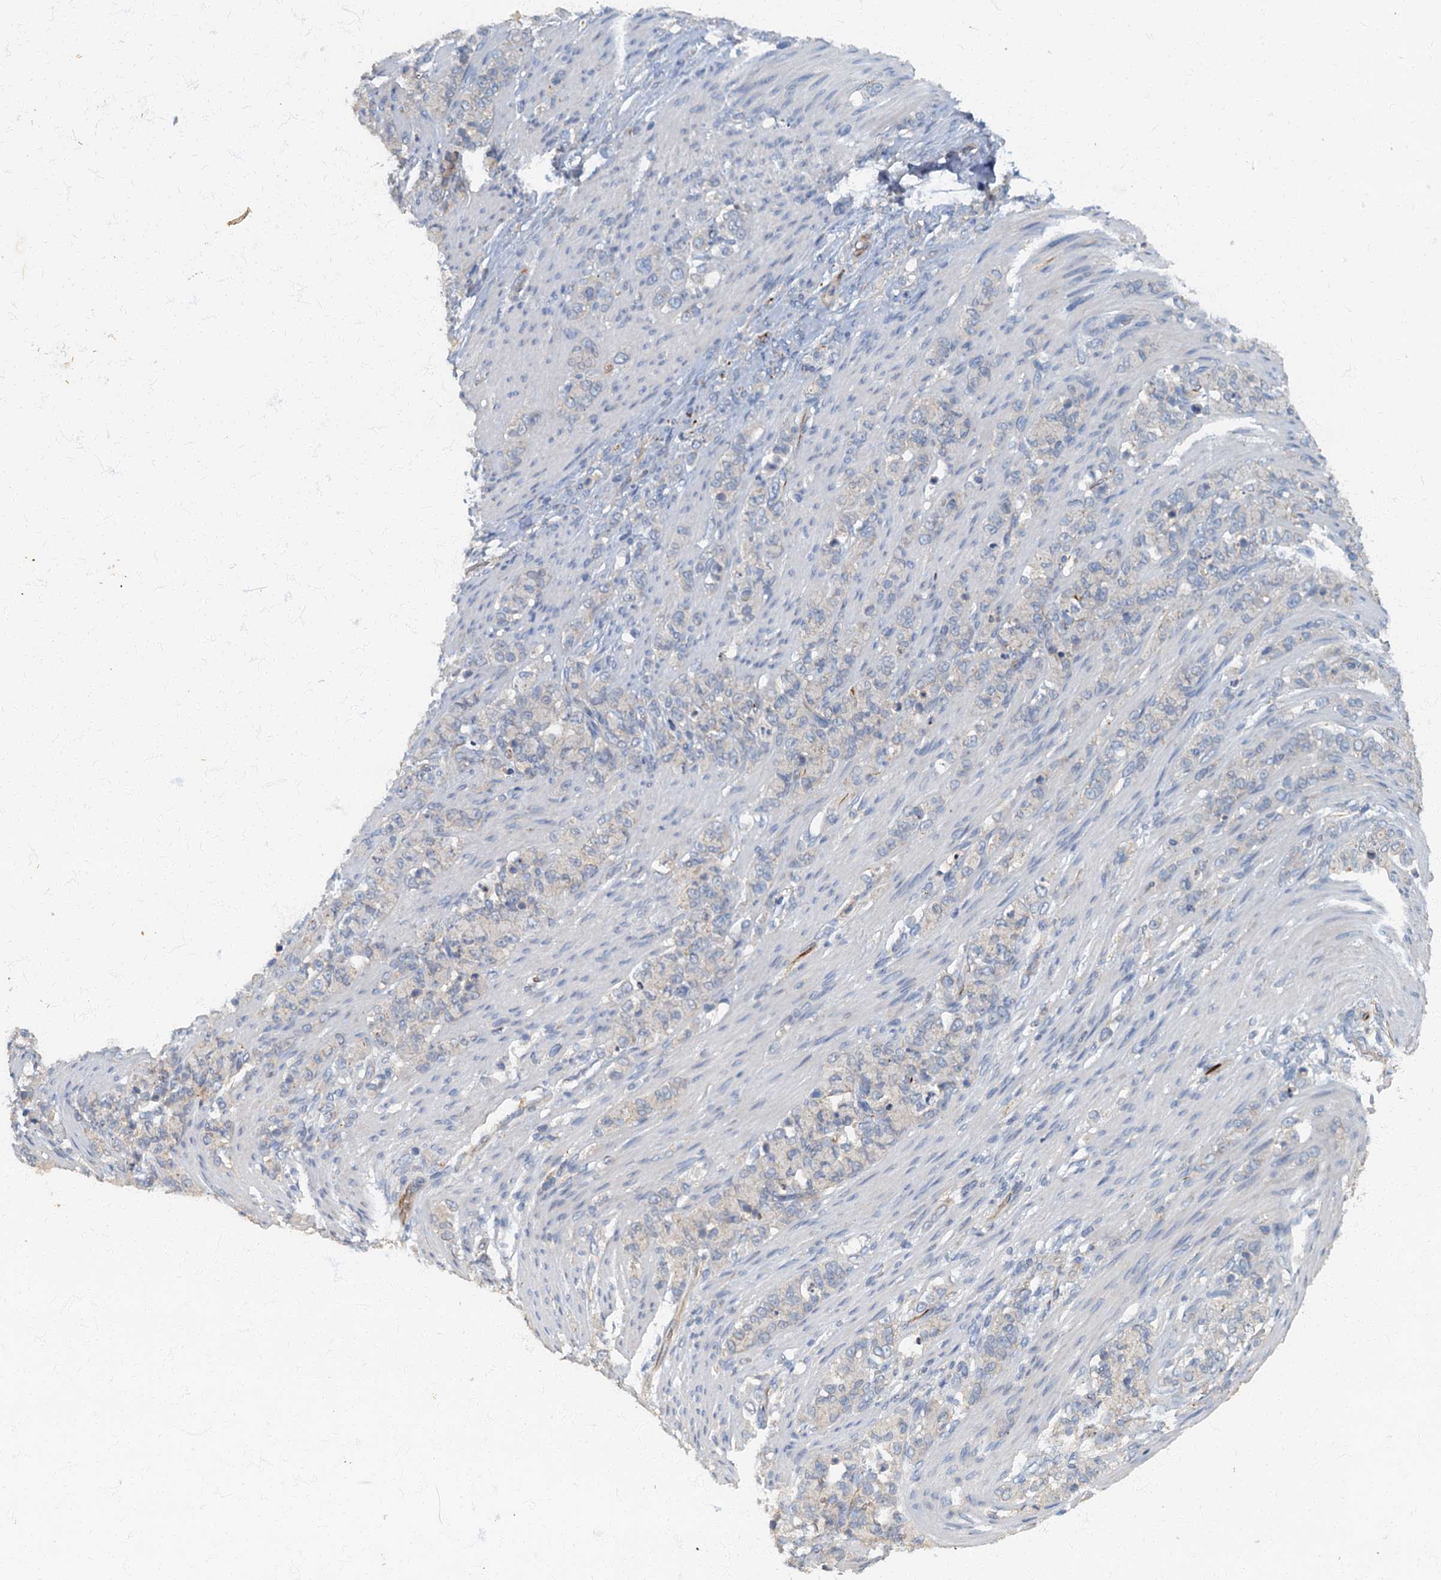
{"staining": {"intensity": "negative", "quantity": "none", "location": "none"}, "tissue": "stomach cancer", "cell_type": "Tumor cells", "image_type": "cancer", "snomed": [{"axis": "morphology", "description": "Adenocarcinoma, NOS"}, {"axis": "topography", "description": "Stomach"}], "caption": "Photomicrograph shows no protein staining in tumor cells of adenocarcinoma (stomach) tissue.", "gene": "ARL11", "patient": {"sex": "female", "age": 79}}